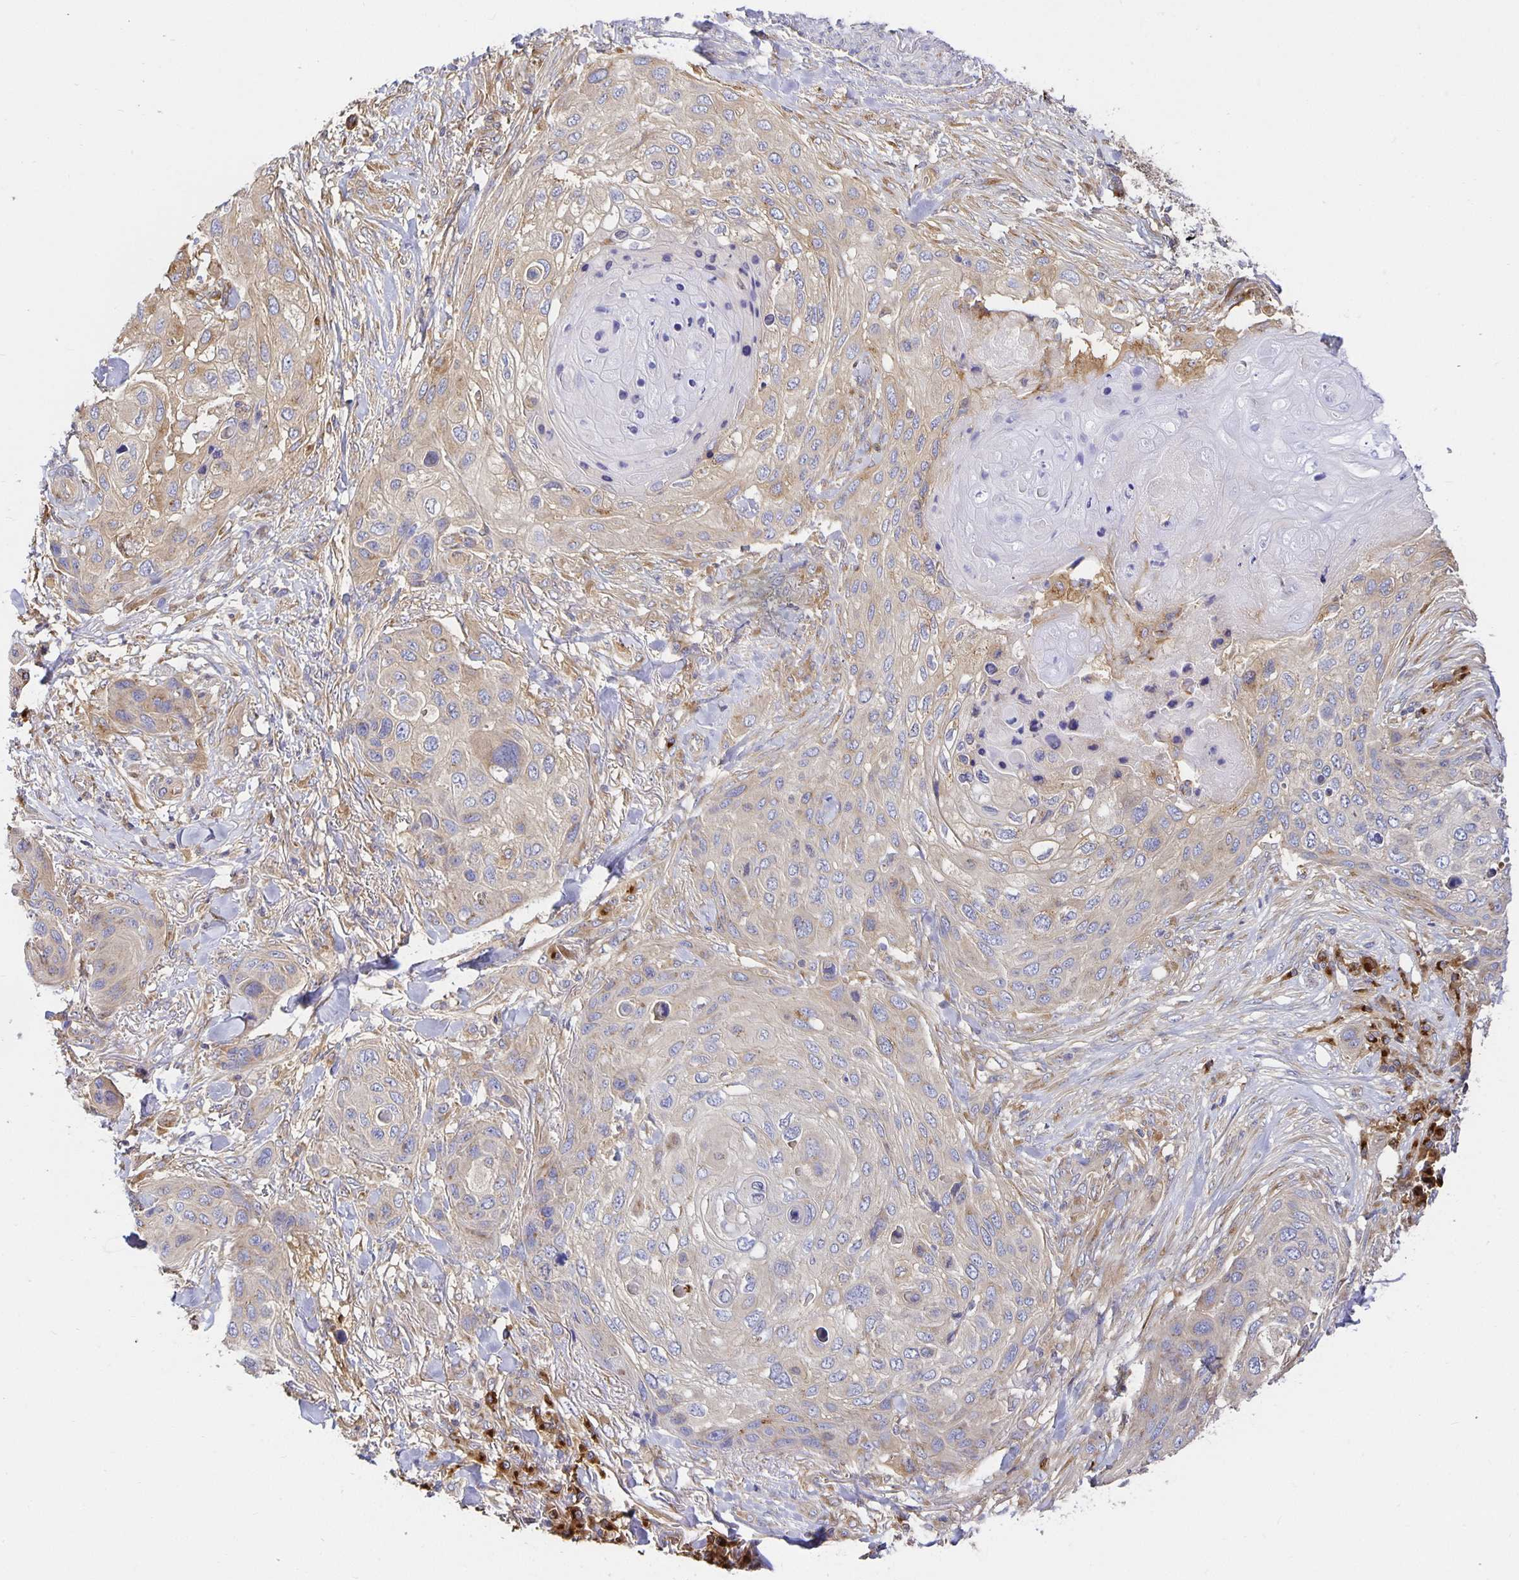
{"staining": {"intensity": "weak", "quantity": "<25%", "location": "cytoplasmic/membranous"}, "tissue": "skin cancer", "cell_type": "Tumor cells", "image_type": "cancer", "snomed": [{"axis": "morphology", "description": "Squamous cell carcinoma, NOS"}, {"axis": "topography", "description": "Skin"}], "caption": "DAB (3,3'-diaminobenzidine) immunohistochemical staining of skin cancer displays no significant positivity in tumor cells.", "gene": "USO1", "patient": {"sex": "female", "age": 87}}